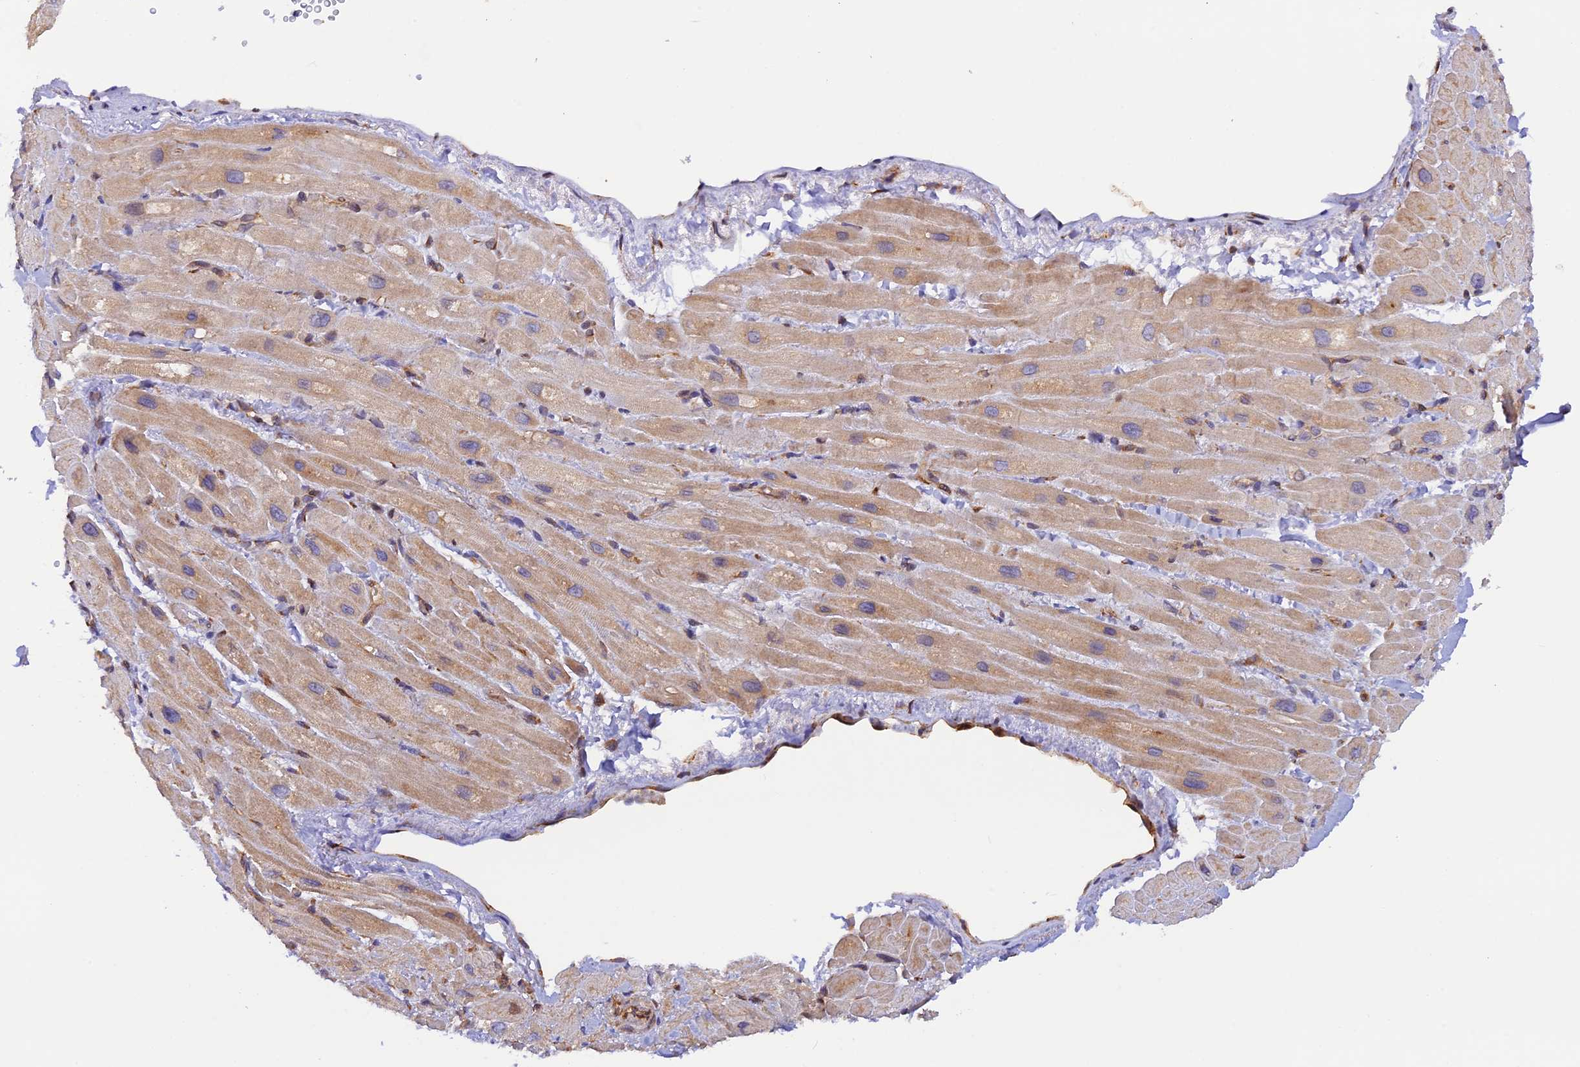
{"staining": {"intensity": "moderate", "quantity": "<25%", "location": "cytoplasmic/membranous"}, "tissue": "heart muscle", "cell_type": "Cardiomyocytes", "image_type": "normal", "snomed": [{"axis": "morphology", "description": "Normal tissue, NOS"}, {"axis": "topography", "description": "Heart"}], "caption": "Immunohistochemical staining of normal human heart muscle shows moderate cytoplasmic/membranous protein staining in approximately <25% of cardiomyocytes. (Stains: DAB (3,3'-diaminobenzidine) in brown, nuclei in blue, Microscopy: brightfield microscopy at high magnification).", "gene": "RPL5", "patient": {"sex": "male", "age": 65}}